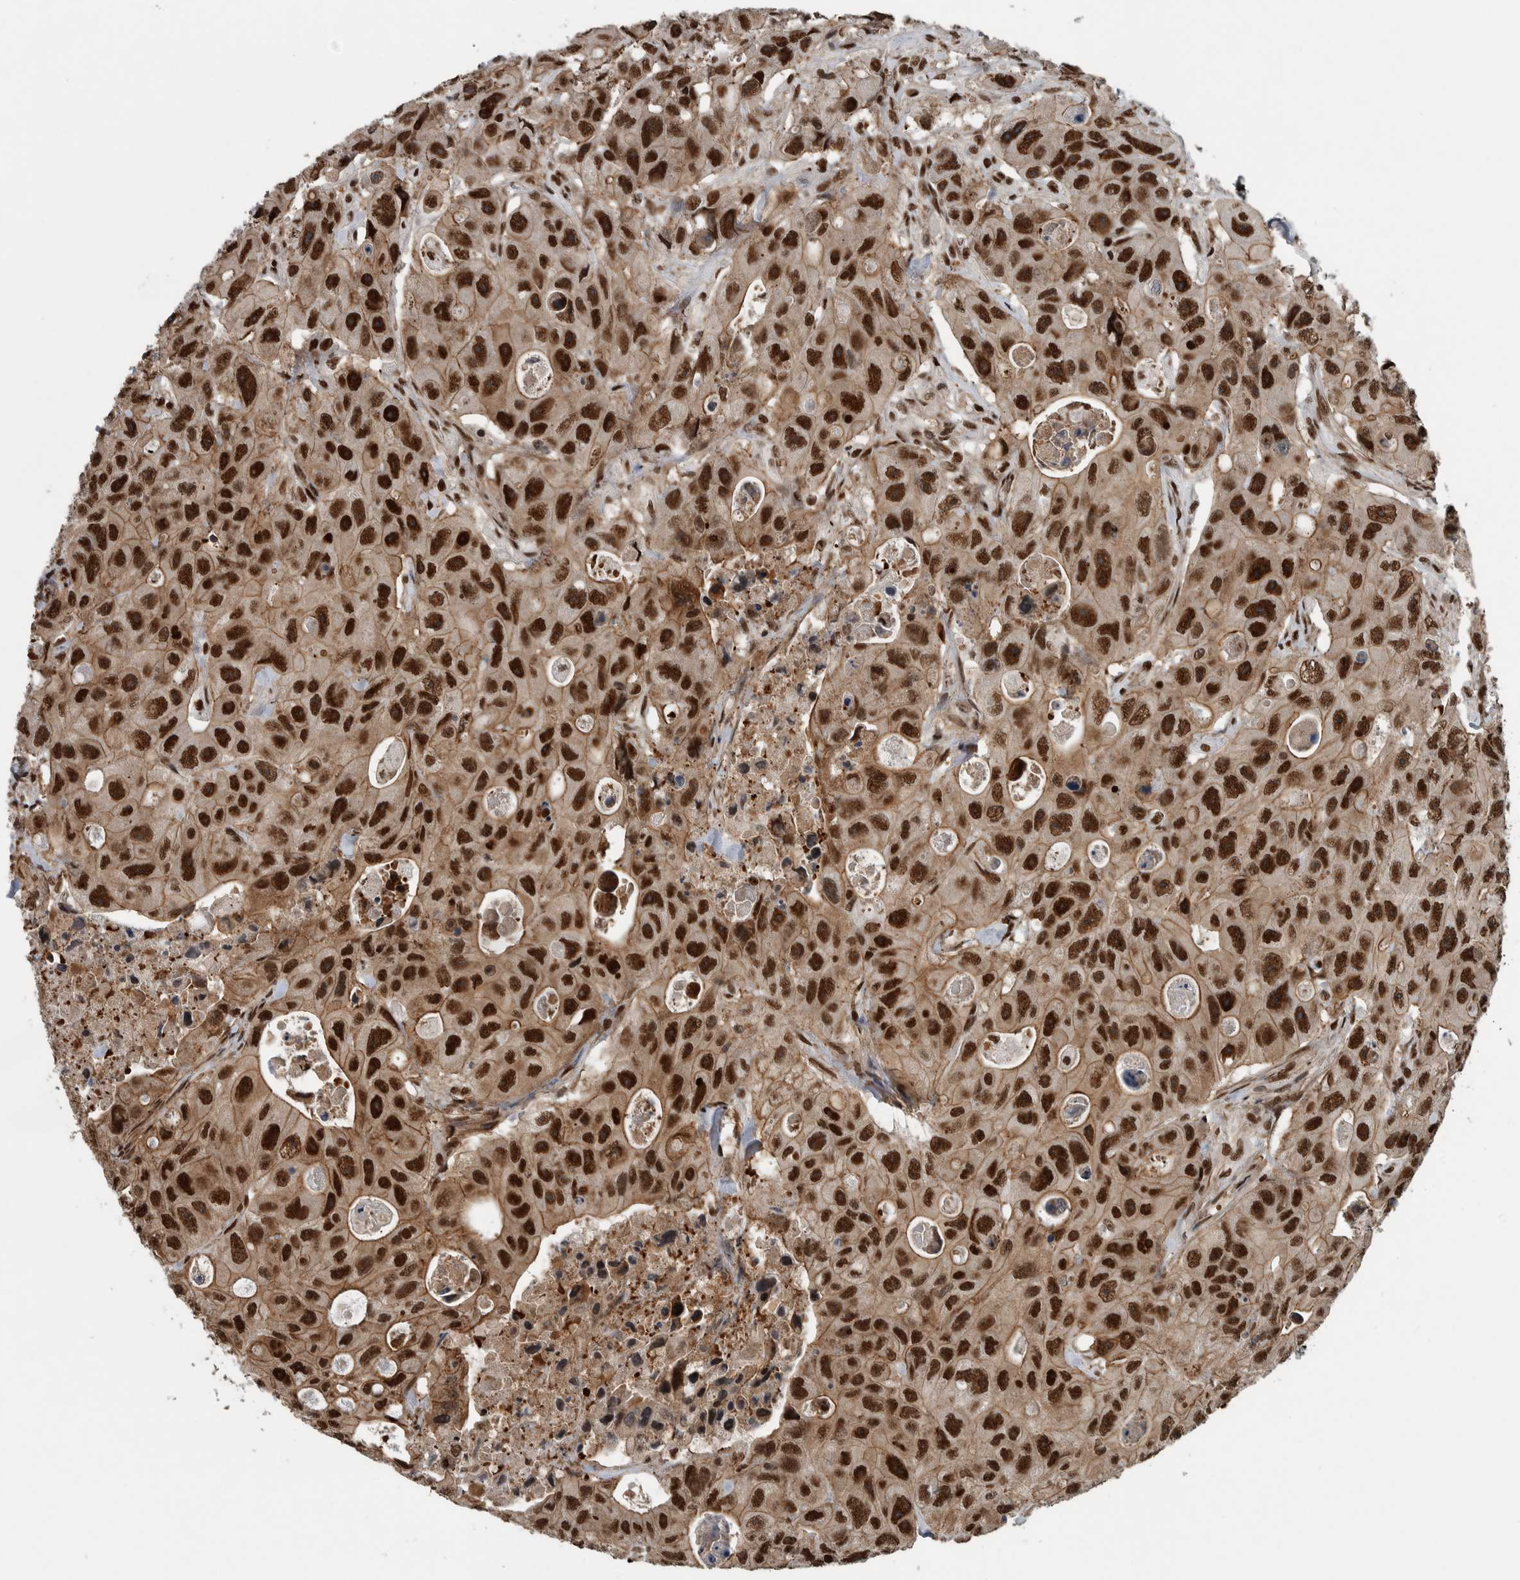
{"staining": {"intensity": "strong", "quantity": ">75%", "location": "nuclear"}, "tissue": "colorectal cancer", "cell_type": "Tumor cells", "image_type": "cancer", "snomed": [{"axis": "morphology", "description": "Adenocarcinoma, NOS"}, {"axis": "topography", "description": "Colon"}], "caption": "Tumor cells reveal high levels of strong nuclear staining in approximately >75% of cells in human colorectal adenocarcinoma.", "gene": "FAM135B", "patient": {"sex": "female", "age": 46}}